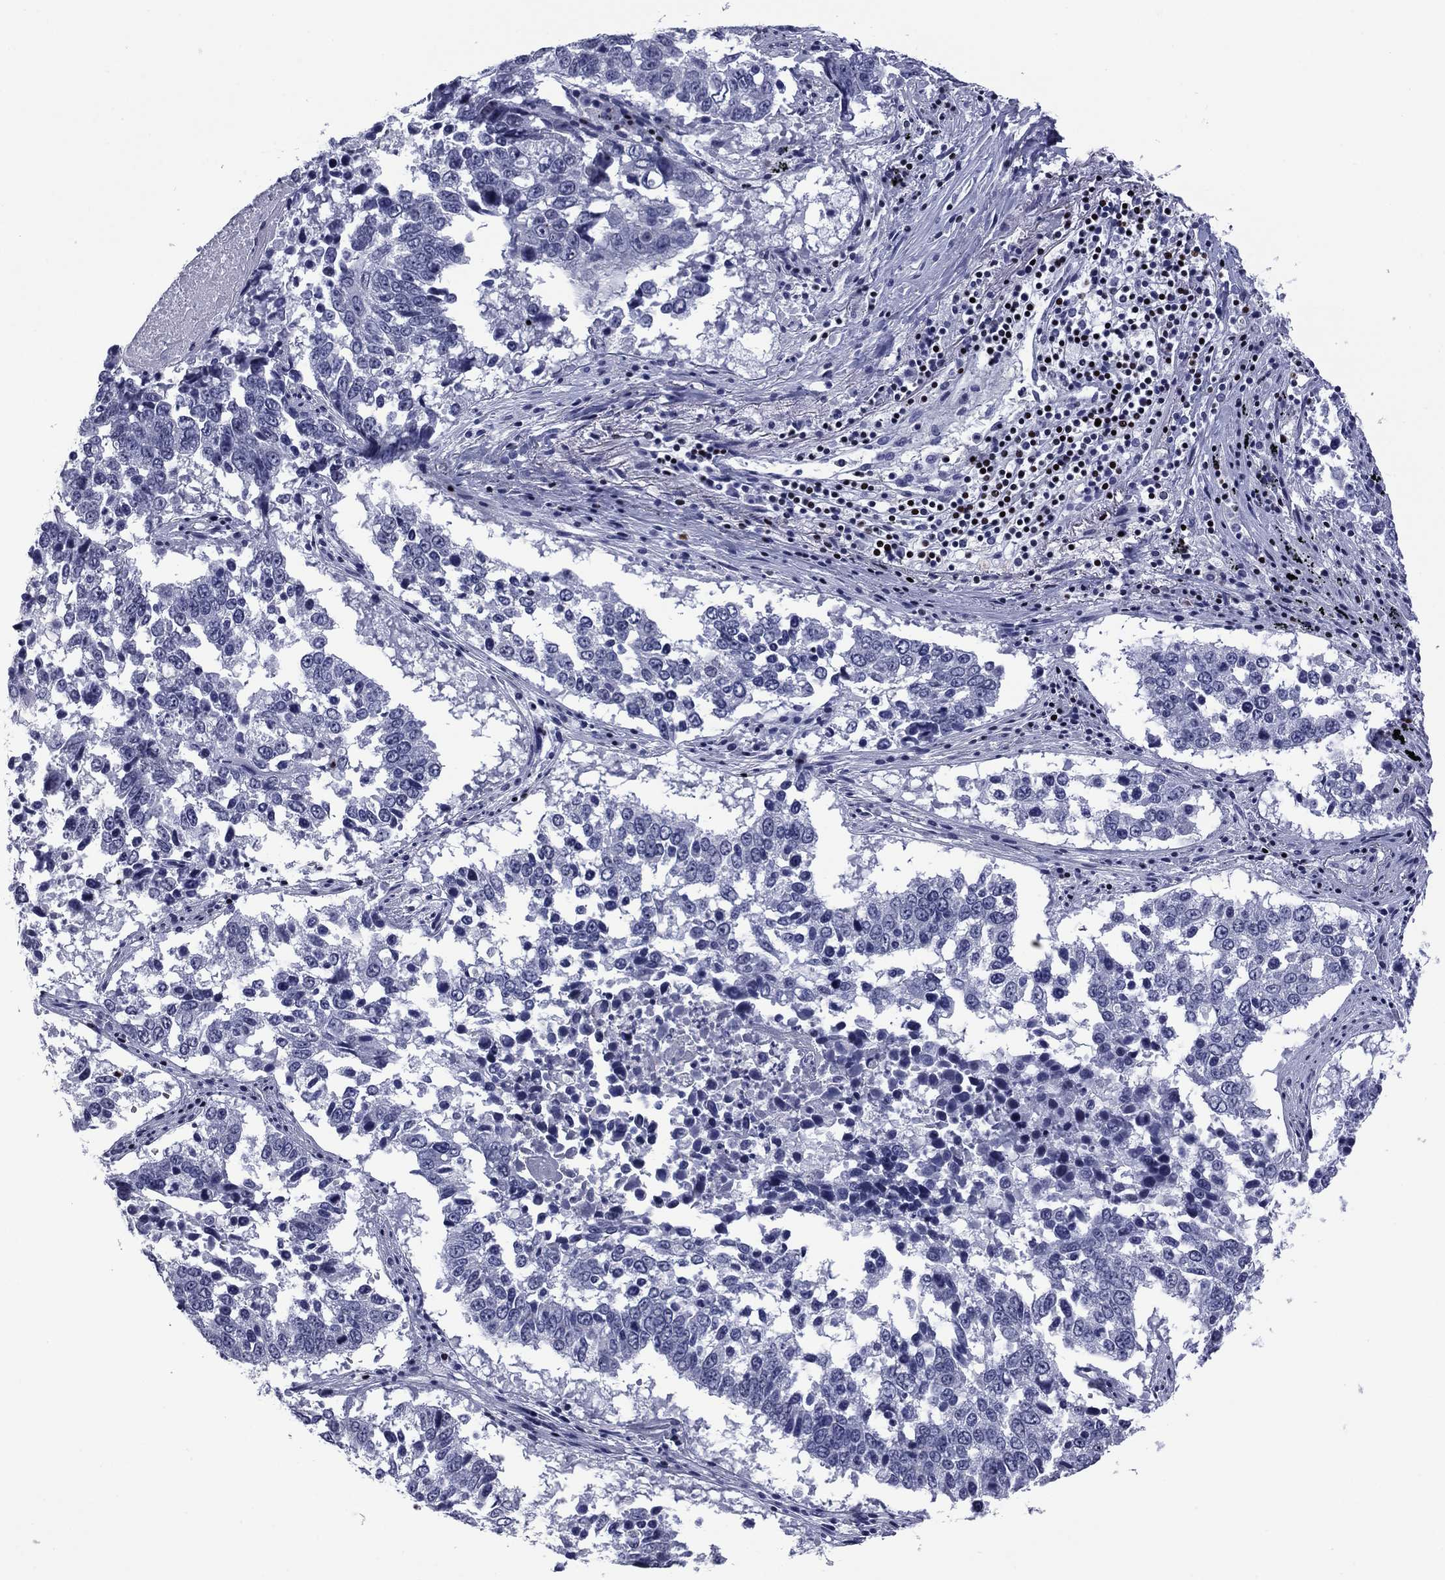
{"staining": {"intensity": "negative", "quantity": "none", "location": "none"}, "tissue": "lung cancer", "cell_type": "Tumor cells", "image_type": "cancer", "snomed": [{"axis": "morphology", "description": "Squamous cell carcinoma, NOS"}, {"axis": "topography", "description": "Lung"}], "caption": "This micrograph is of squamous cell carcinoma (lung) stained with immunohistochemistry to label a protein in brown with the nuclei are counter-stained blue. There is no positivity in tumor cells.", "gene": "IKZF3", "patient": {"sex": "male", "age": 82}}